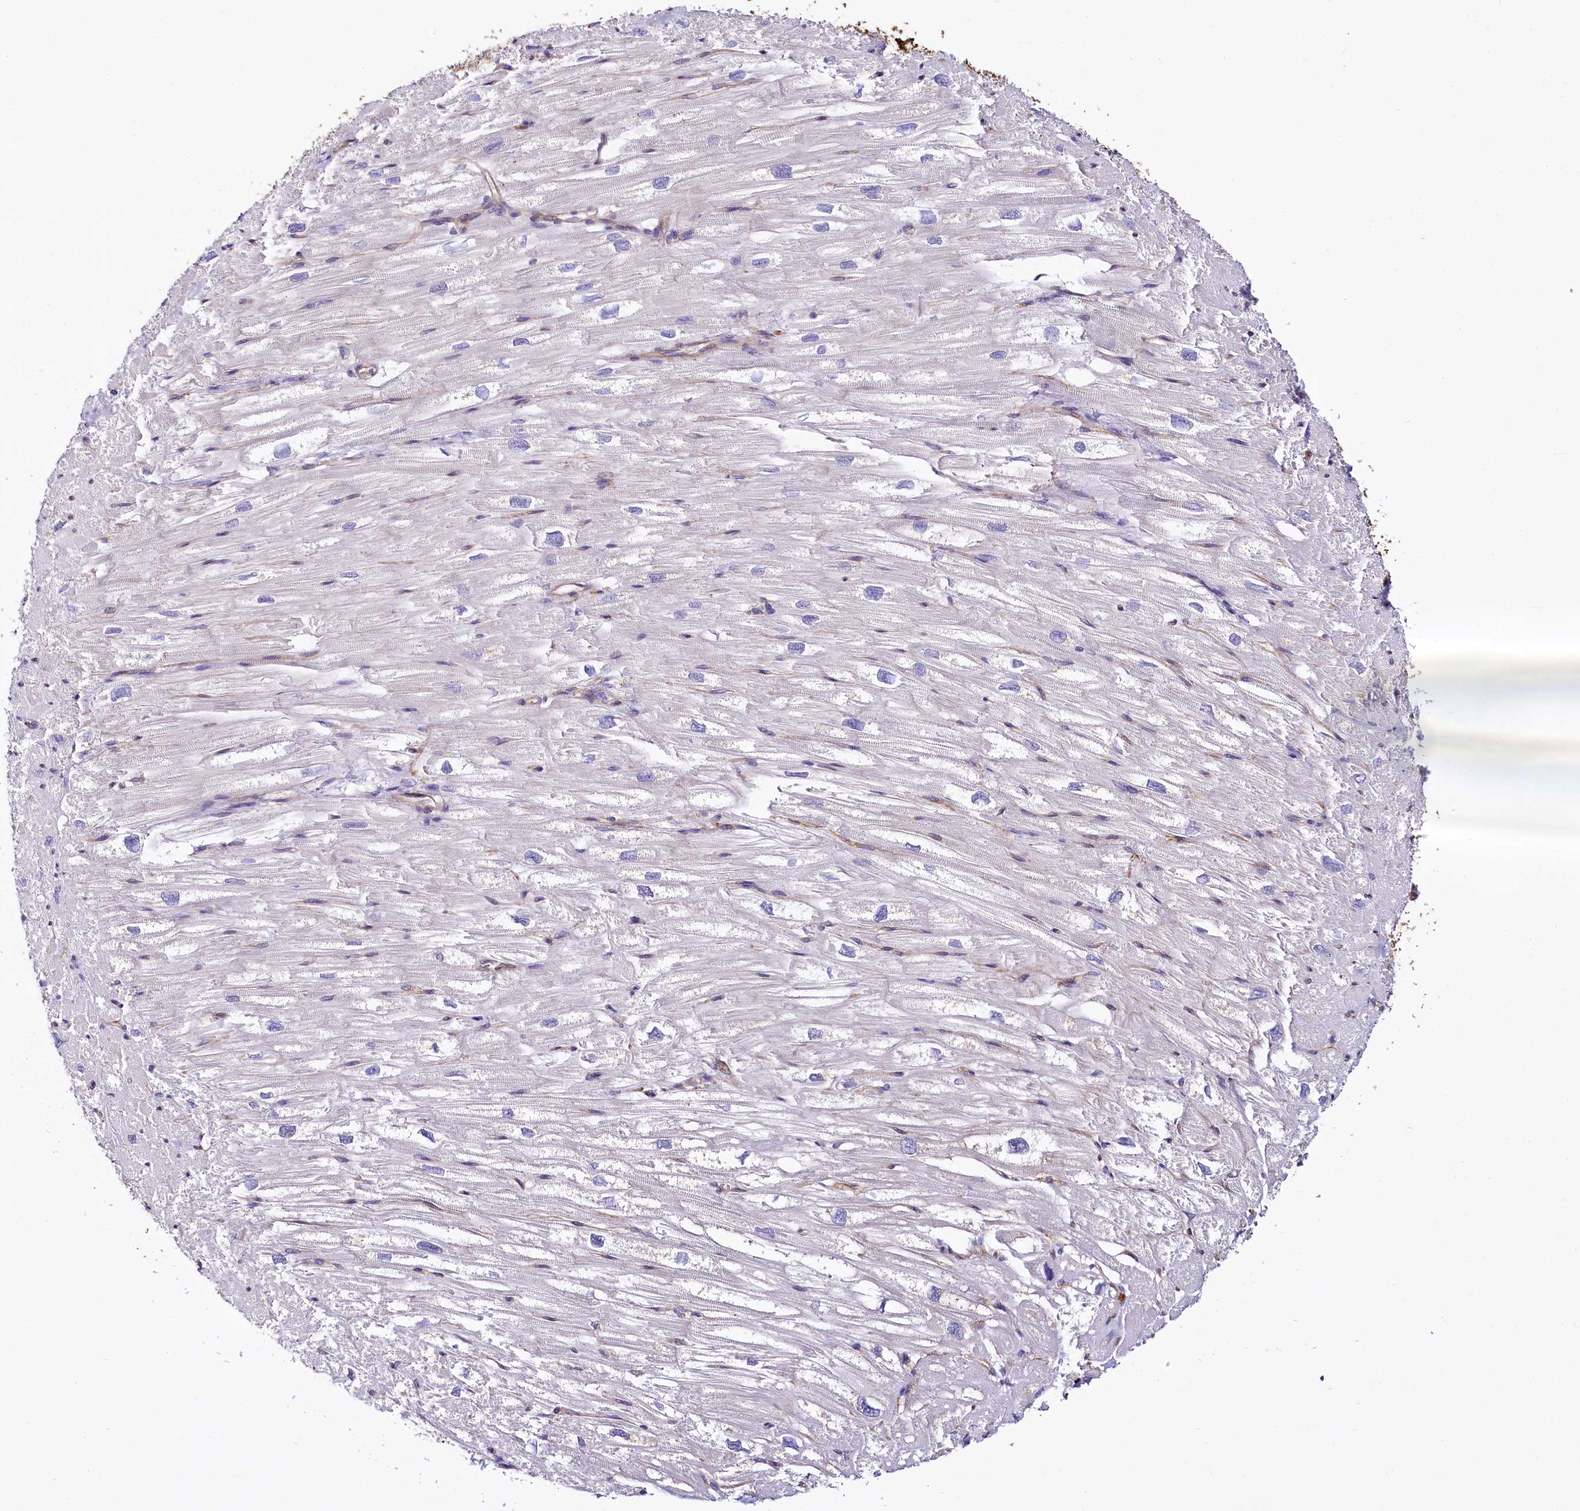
{"staining": {"intensity": "negative", "quantity": "none", "location": "none"}, "tissue": "heart muscle", "cell_type": "Cardiomyocytes", "image_type": "normal", "snomed": [{"axis": "morphology", "description": "Normal tissue, NOS"}, {"axis": "topography", "description": "Heart"}], "caption": "An image of heart muscle stained for a protein reveals no brown staining in cardiomyocytes. (DAB immunohistochemistry, high magnification).", "gene": "STXBP1", "patient": {"sex": "male", "age": 50}}